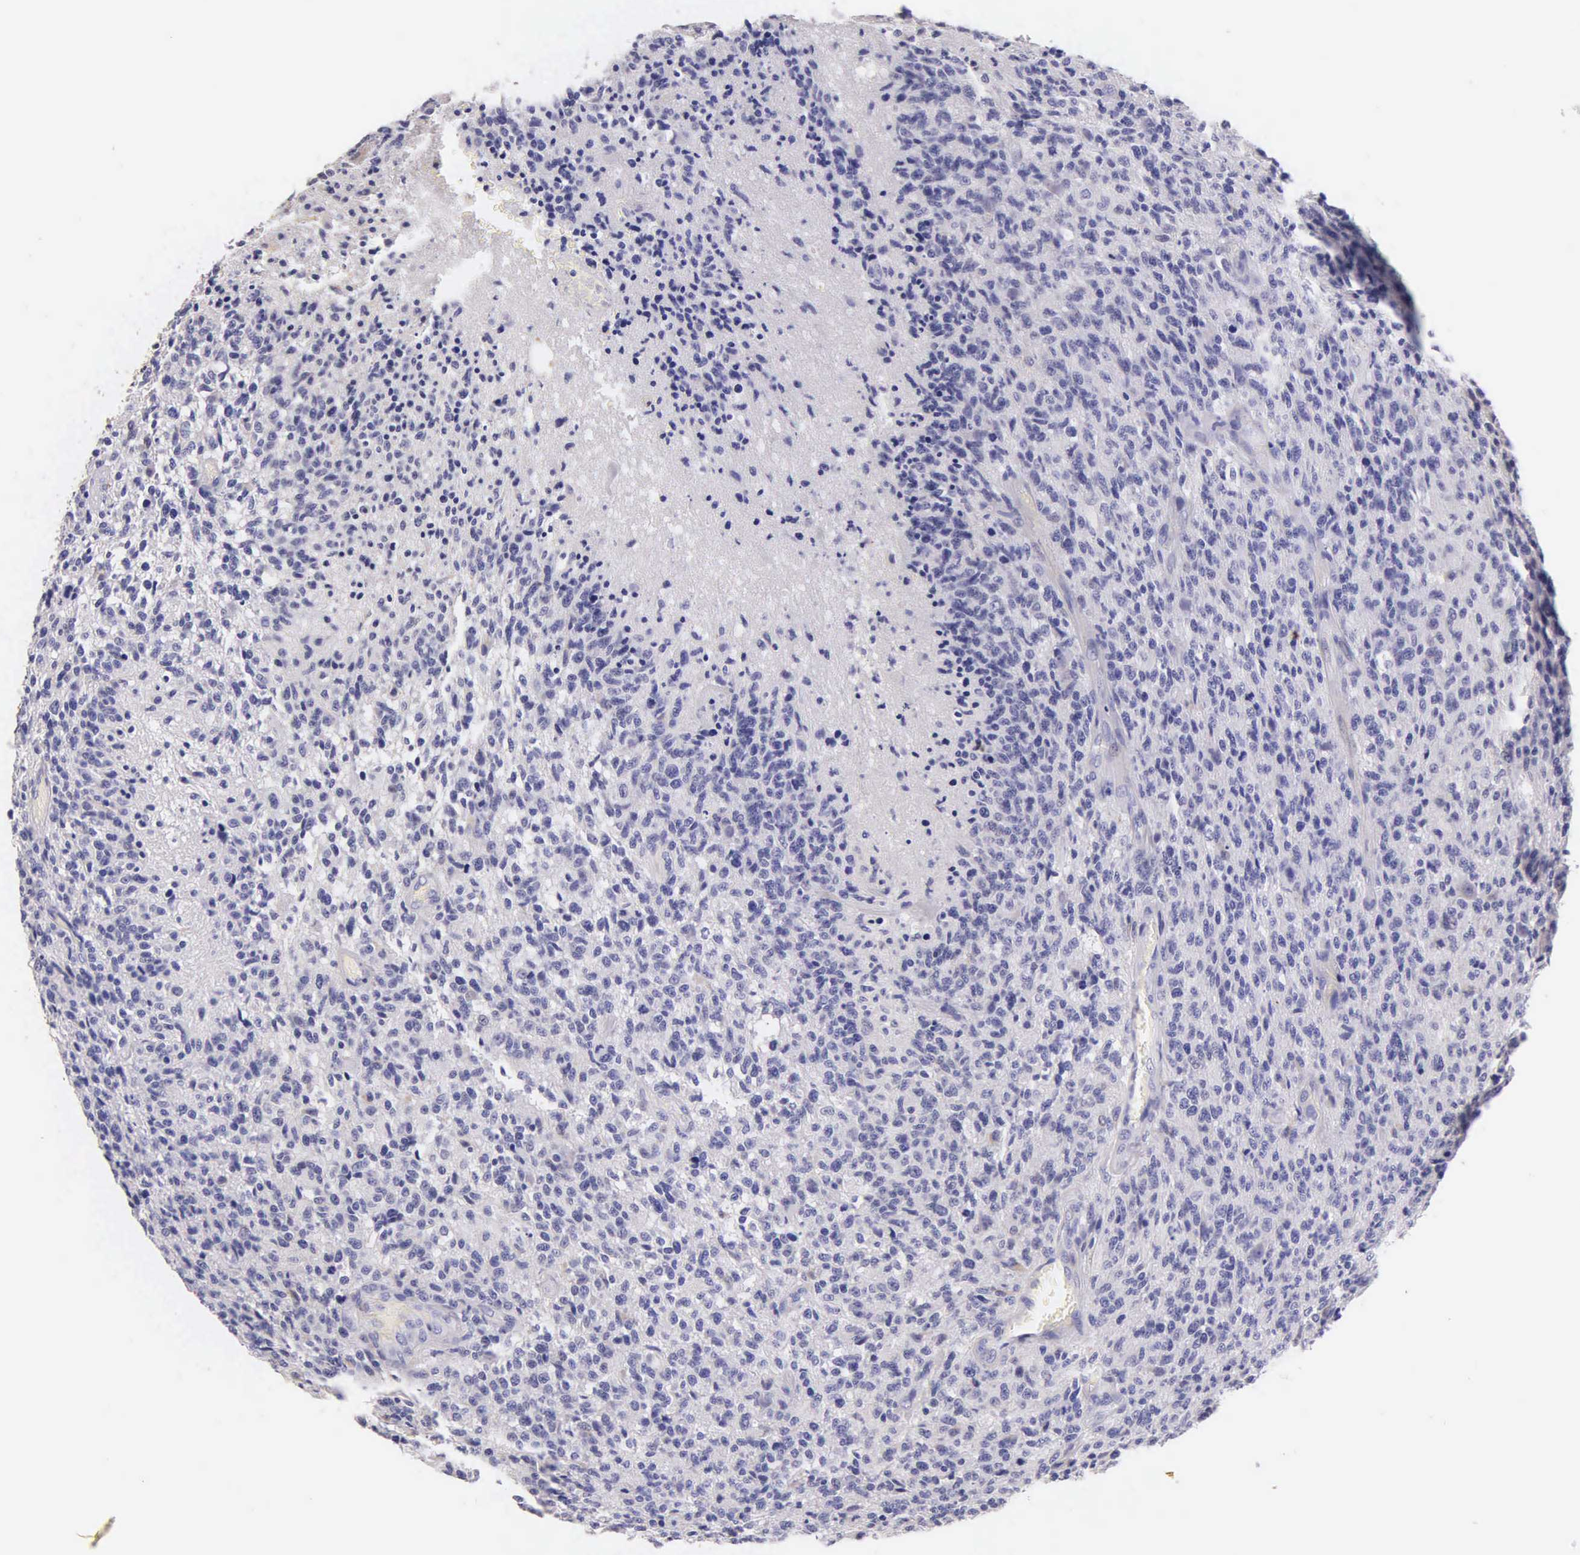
{"staining": {"intensity": "negative", "quantity": "none", "location": "none"}, "tissue": "glioma", "cell_type": "Tumor cells", "image_type": "cancer", "snomed": [{"axis": "morphology", "description": "Glioma, malignant, High grade"}, {"axis": "topography", "description": "Brain"}], "caption": "A photomicrograph of glioma stained for a protein exhibits no brown staining in tumor cells.", "gene": "KRT17", "patient": {"sex": "male", "age": 36}}